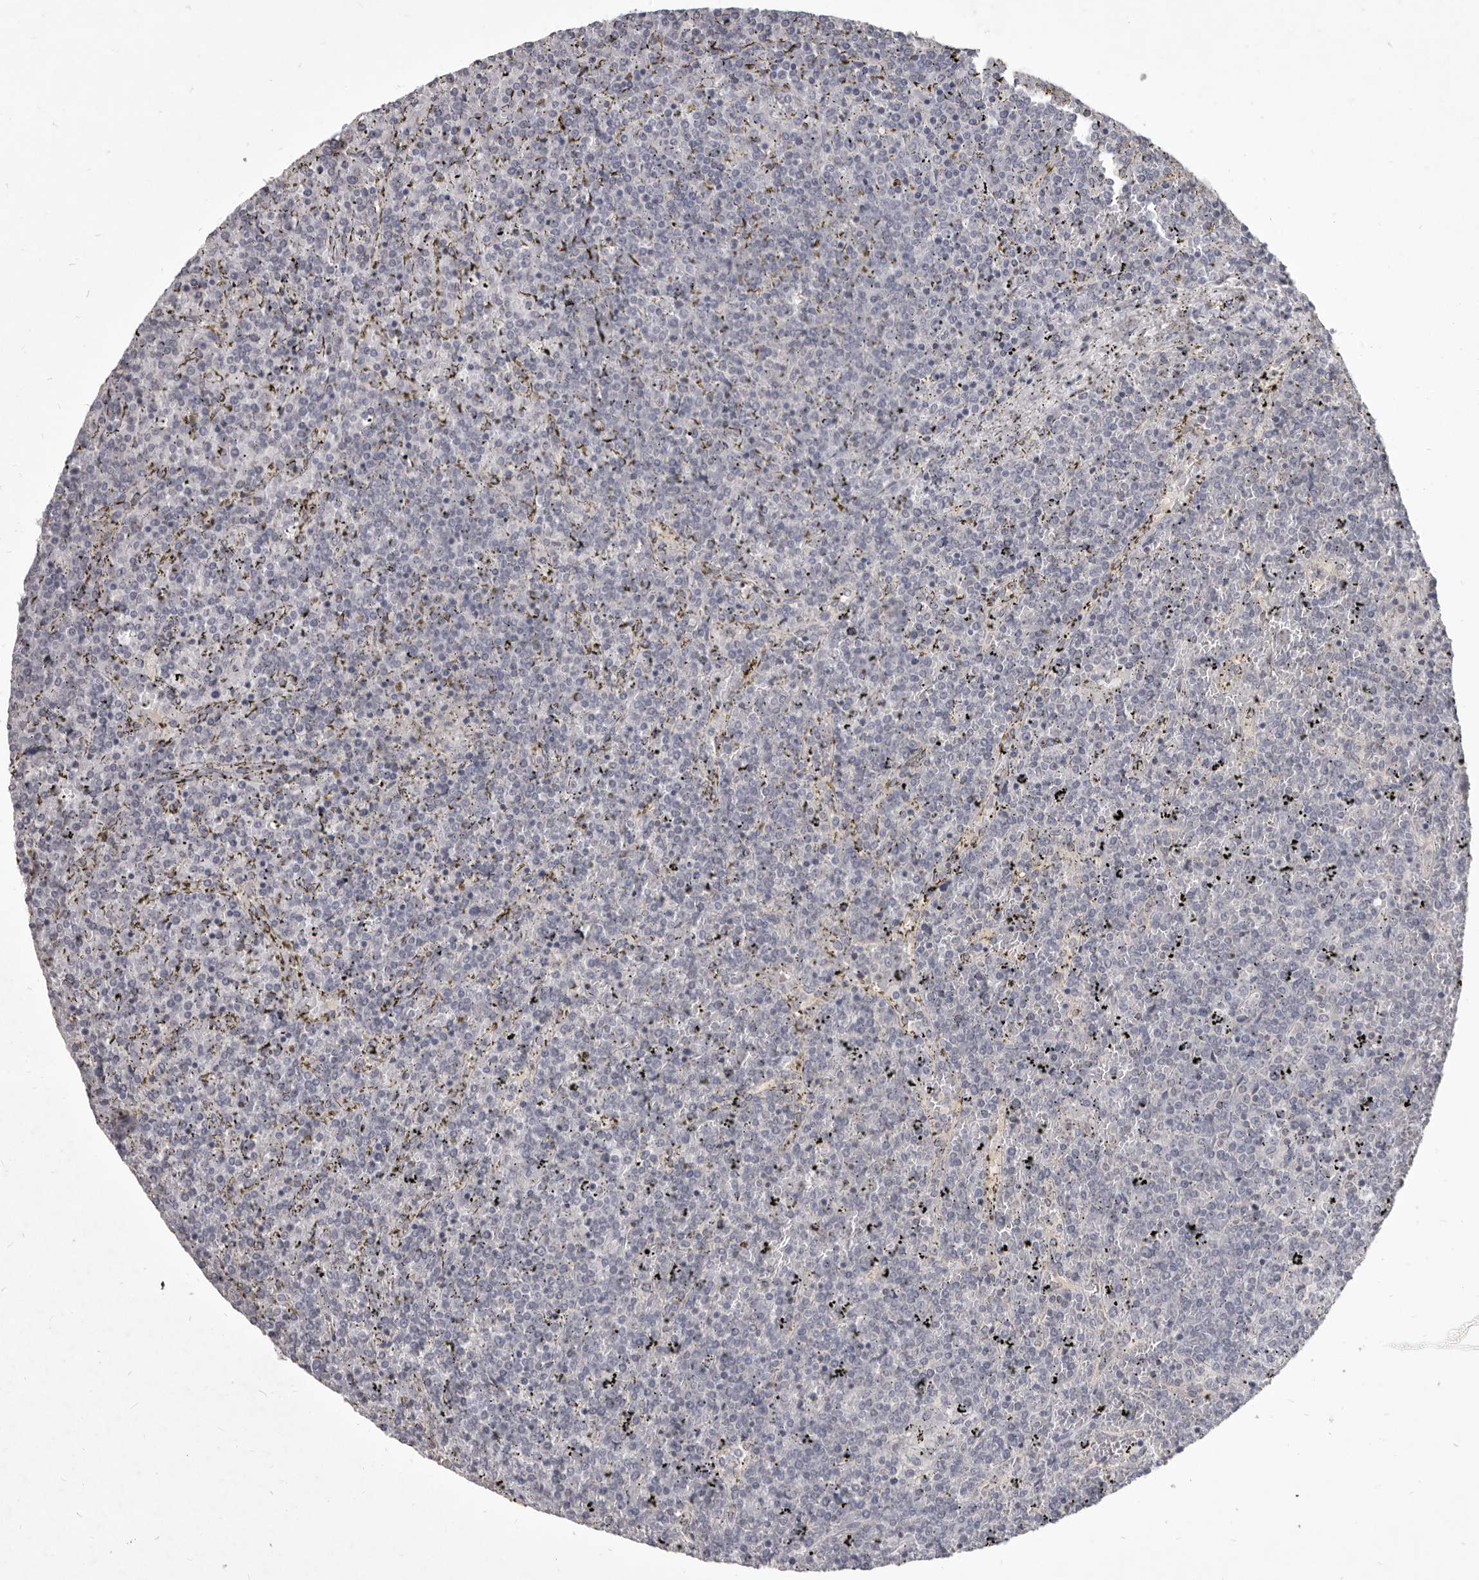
{"staining": {"intensity": "negative", "quantity": "none", "location": "none"}, "tissue": "lymphoma", "cell_type": "Tumor cells", "image_type": "cancer", "snomed": [{"axis": "morphology", "description": "Malignant lymphoma, non-Hodgkin's type, Low grade"}, {"axis": "topography", "description": "Spleen"}], "caption": "Human malignant lymphoma, non-Hodgkin's type (low-grade) stained for a protein using immunohistochemistry (IHC) shows no staining in tumor cells.", "gene": "GSK3B", "patient": {"sex": "female", "age": 19}}